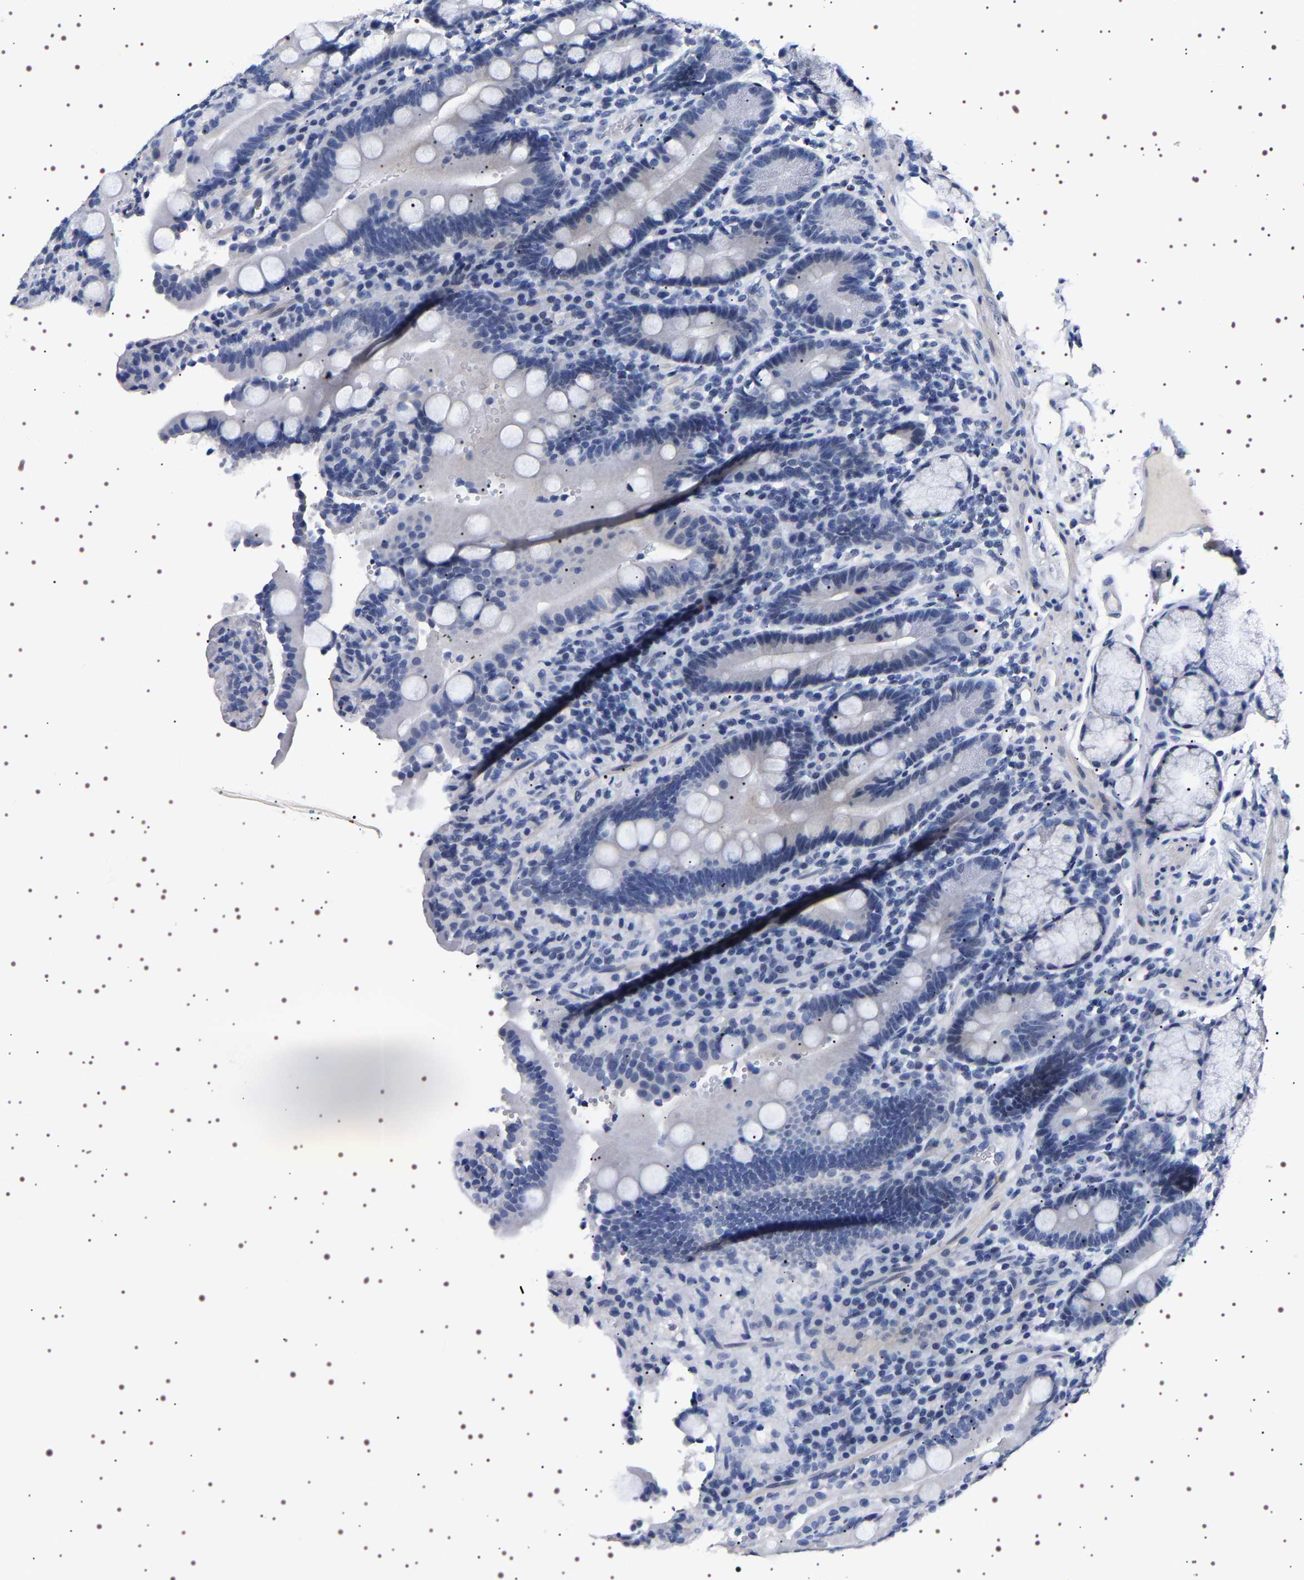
{"staining": {"intensity": "negative", "quantity": "none", "location": "none"}, "tissue": "duodenum", "cell_type": "Glandular cells", "image_type": "normal", "snomed": [{"axis": "morphology", "description": "Normal tissue, NOS"}, {"axis": "topography", "description": "Small intestine, NOS"}], "caption": "This is an immunohistochemistry micrograph of benign human duodenum. There is no positivity in glandular cells.", "gene": "UBQLN3", "patient": {"sex": "female", "age": 71}}